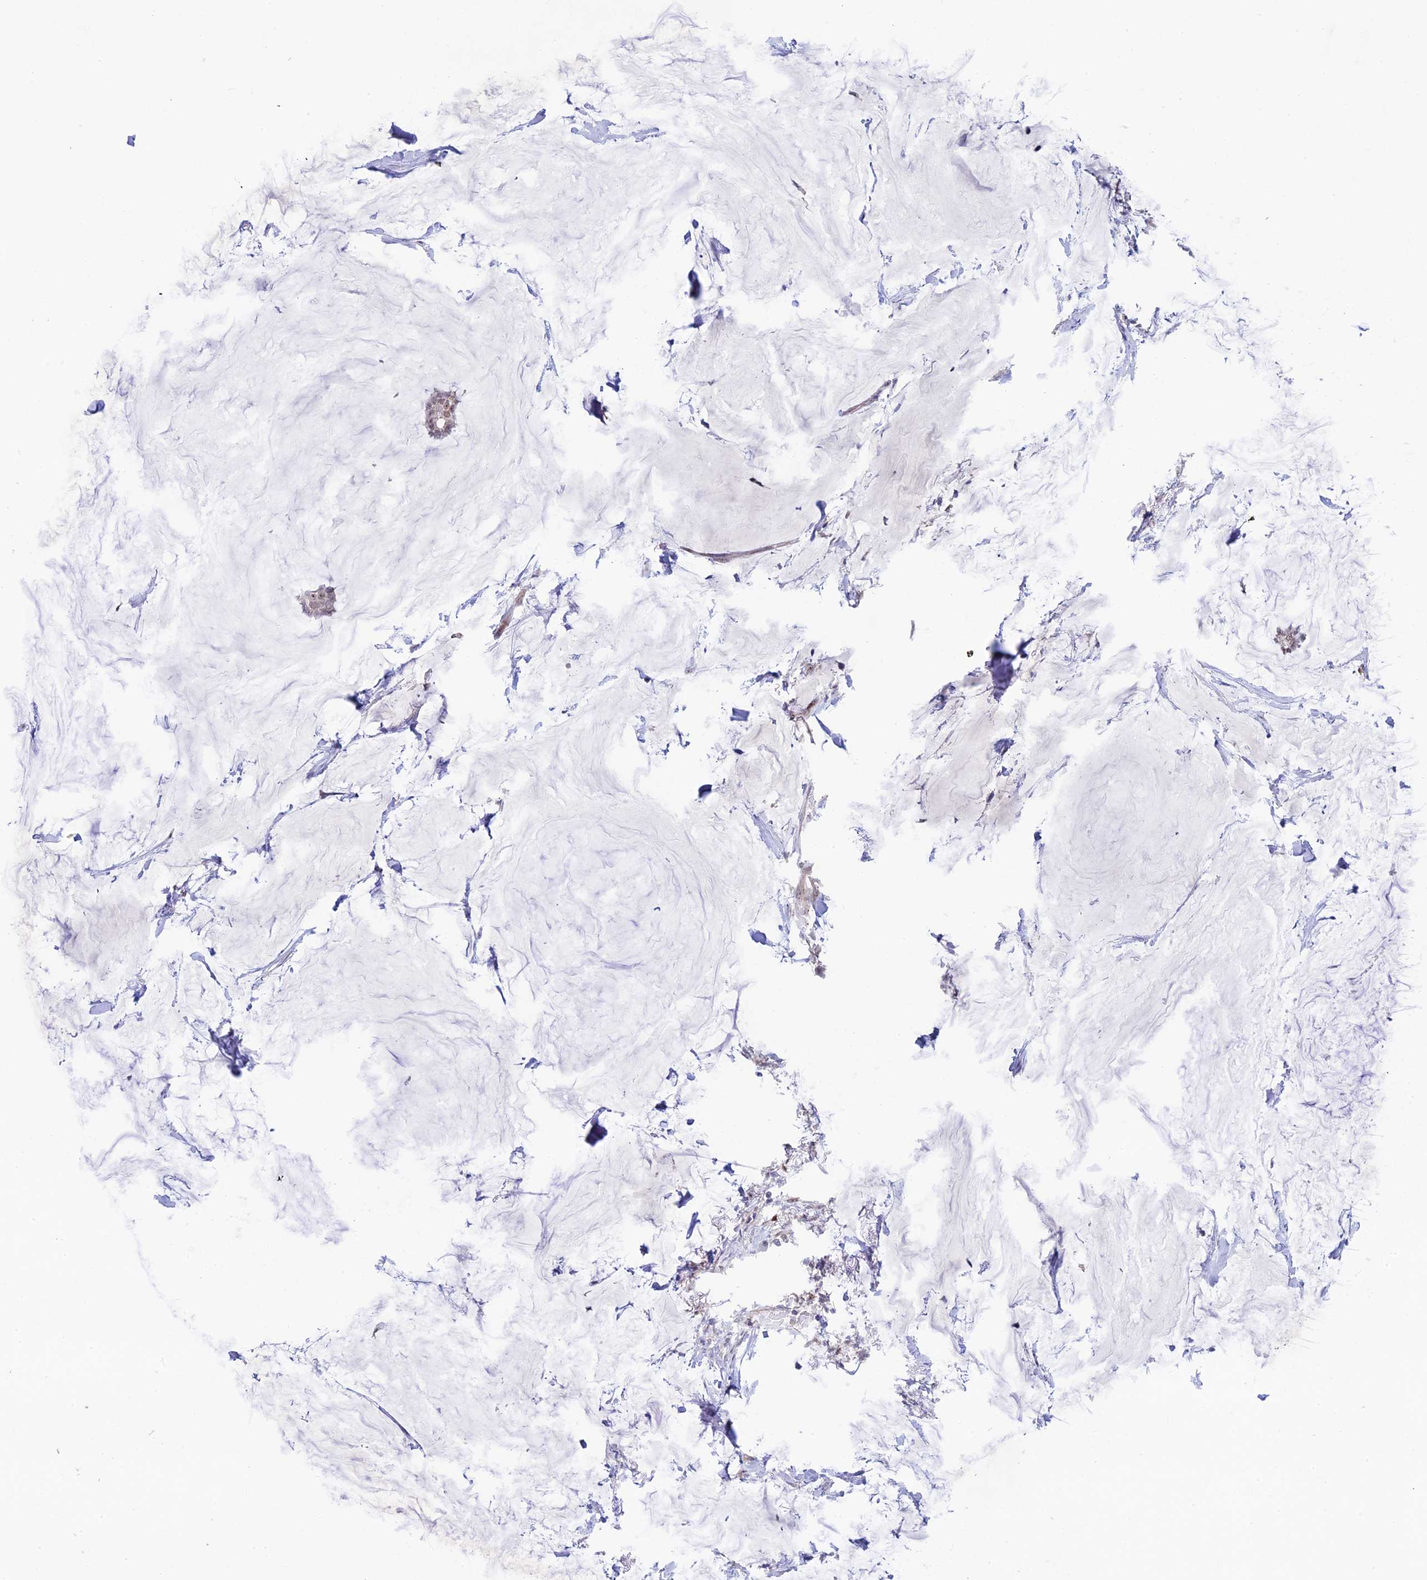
{"staining": {"intensity": "weak", "quantity": "25%-75%", "location": "nuclear"}, "tissue": "breast cancer", "cell_type": "Tumor cells", "image_type": "cancer", "snomed": [{"axis": "morphology", "description": "Duct carcinoma"}, {"axis": "topography", "description": "Breast"}], "caption": "Immunohistochemistry (IHC) (DAB) staining of breast cancer (intraductal carcinoma) displays weak nuclear protein positivity in about 25%-75% of tumor cells.", "gene": "CCDC86", "patient": {"sex": "female", "age": 93}}